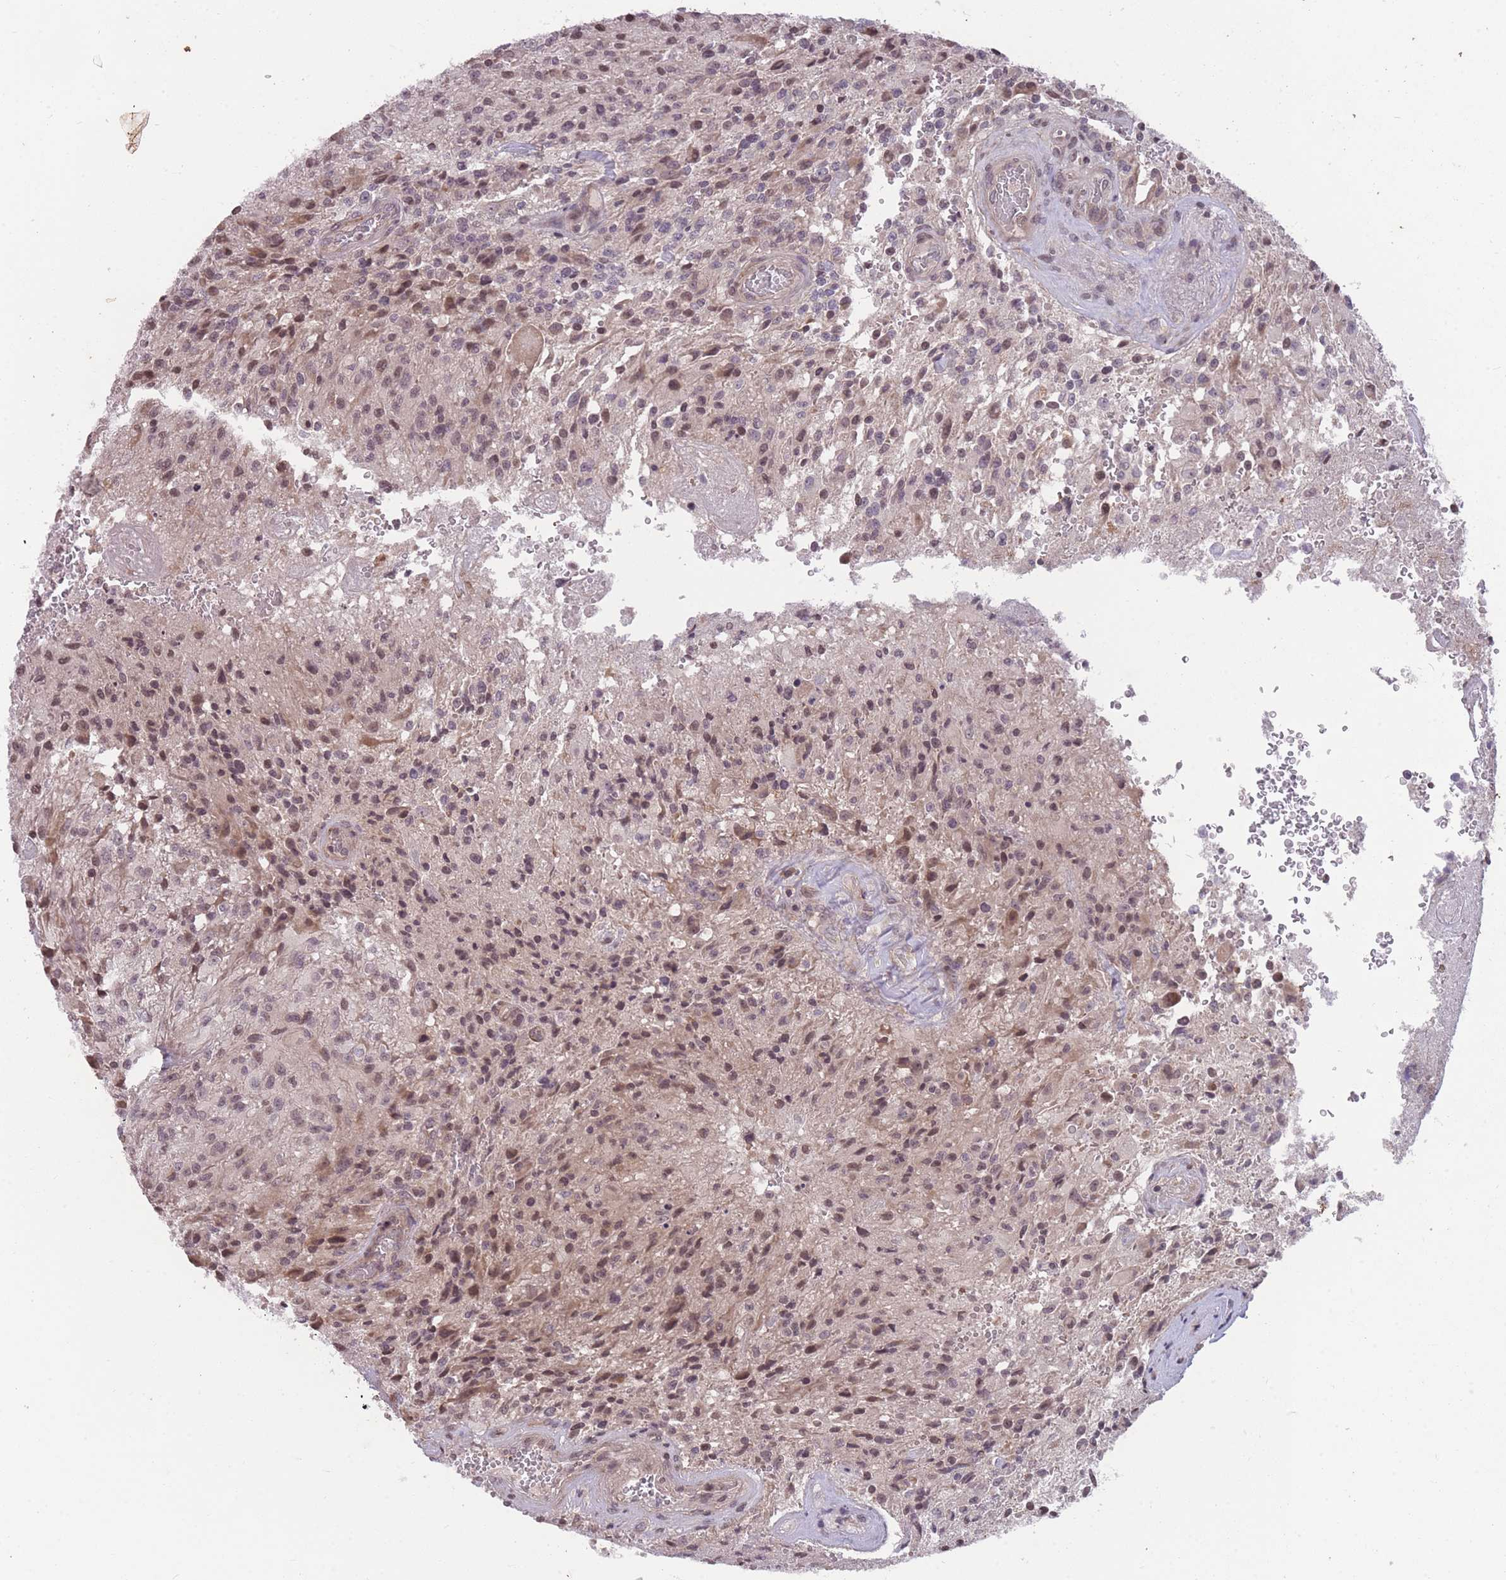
{"staining": {"intensity": "weak", "quantity": "25%-75%", "location": "nuclear"}, "tissue": "glioma", "cell_type": "Tumor cells", "image_type": "cancer", "snomed": [{"axis": "morphology", "description": "Normal tissue, NOS"}, {"axis": "morphology", "description": "Glioma, malignant, High grade"}, {"axis": "topography", "description": "Cerebral cortex"}], "caption": "Immunohistochemistry (IHC) of human high-grade glioma (malignant) reveals low levels of weak nuclear staining in approximately 25%-75% of tumor cells. (DAB = brown stain, brightfield microscopy at high magnification).", "gene": "GGT5", "patient": {"sex": "male", "age": 56}}